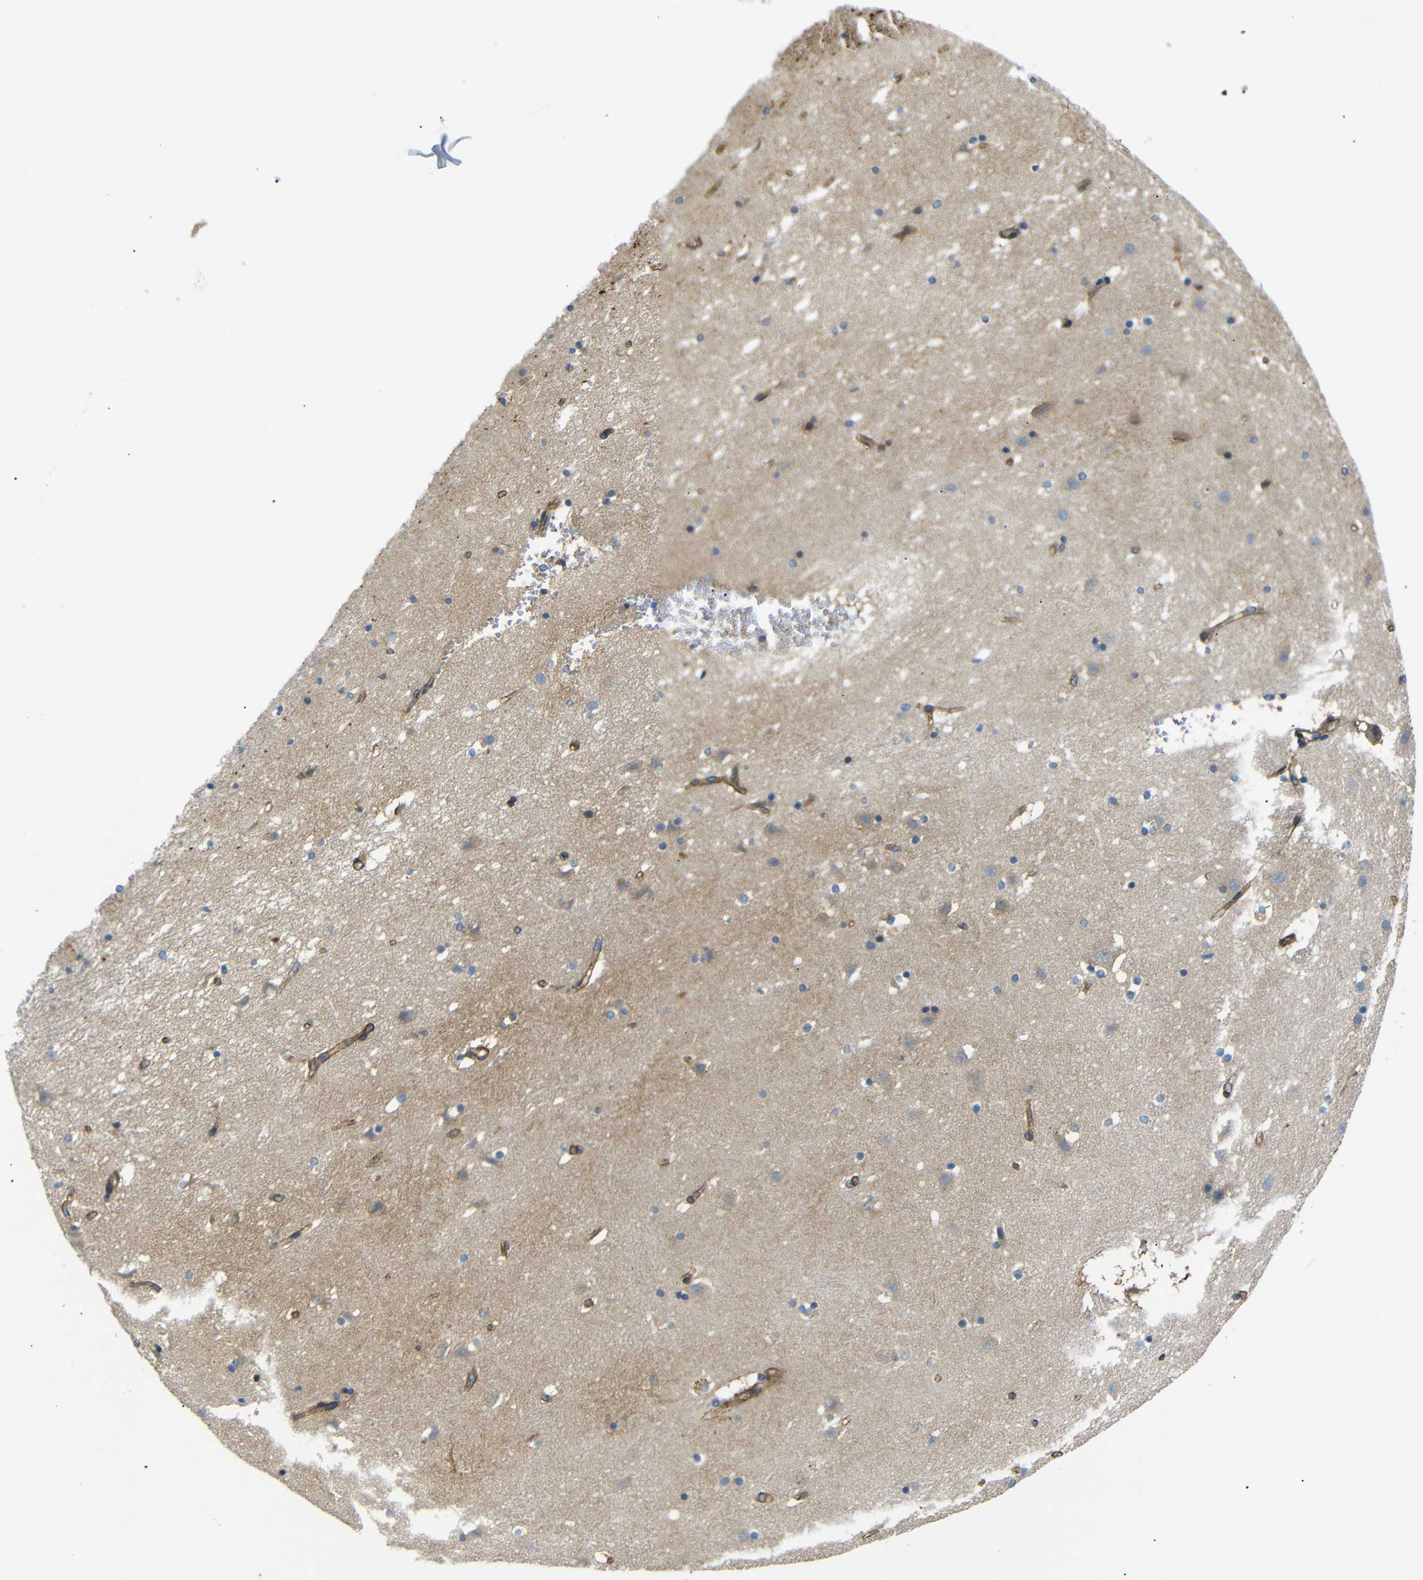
{"staining": {"intensity": "negative", "quantity": "none", "location": "none"}, "tissue": "caudate", "cell_type": "Glial cells", "image_type": "normal", "snomed": [{"axis": "morphology", "description": "Normal tissue, NOS"}, {"axis": "topography", "description": "Lateral ventricle wall"}], "caption": "Immunohistochemistry (IHC) image of unremarkable caudate: caudate stained with DAB (3,3'-diaminobenzidine) displays no significant protein expression in glial cells.", "gene": "MYO1B", "patient": {"sex": "male", "age": 45}}